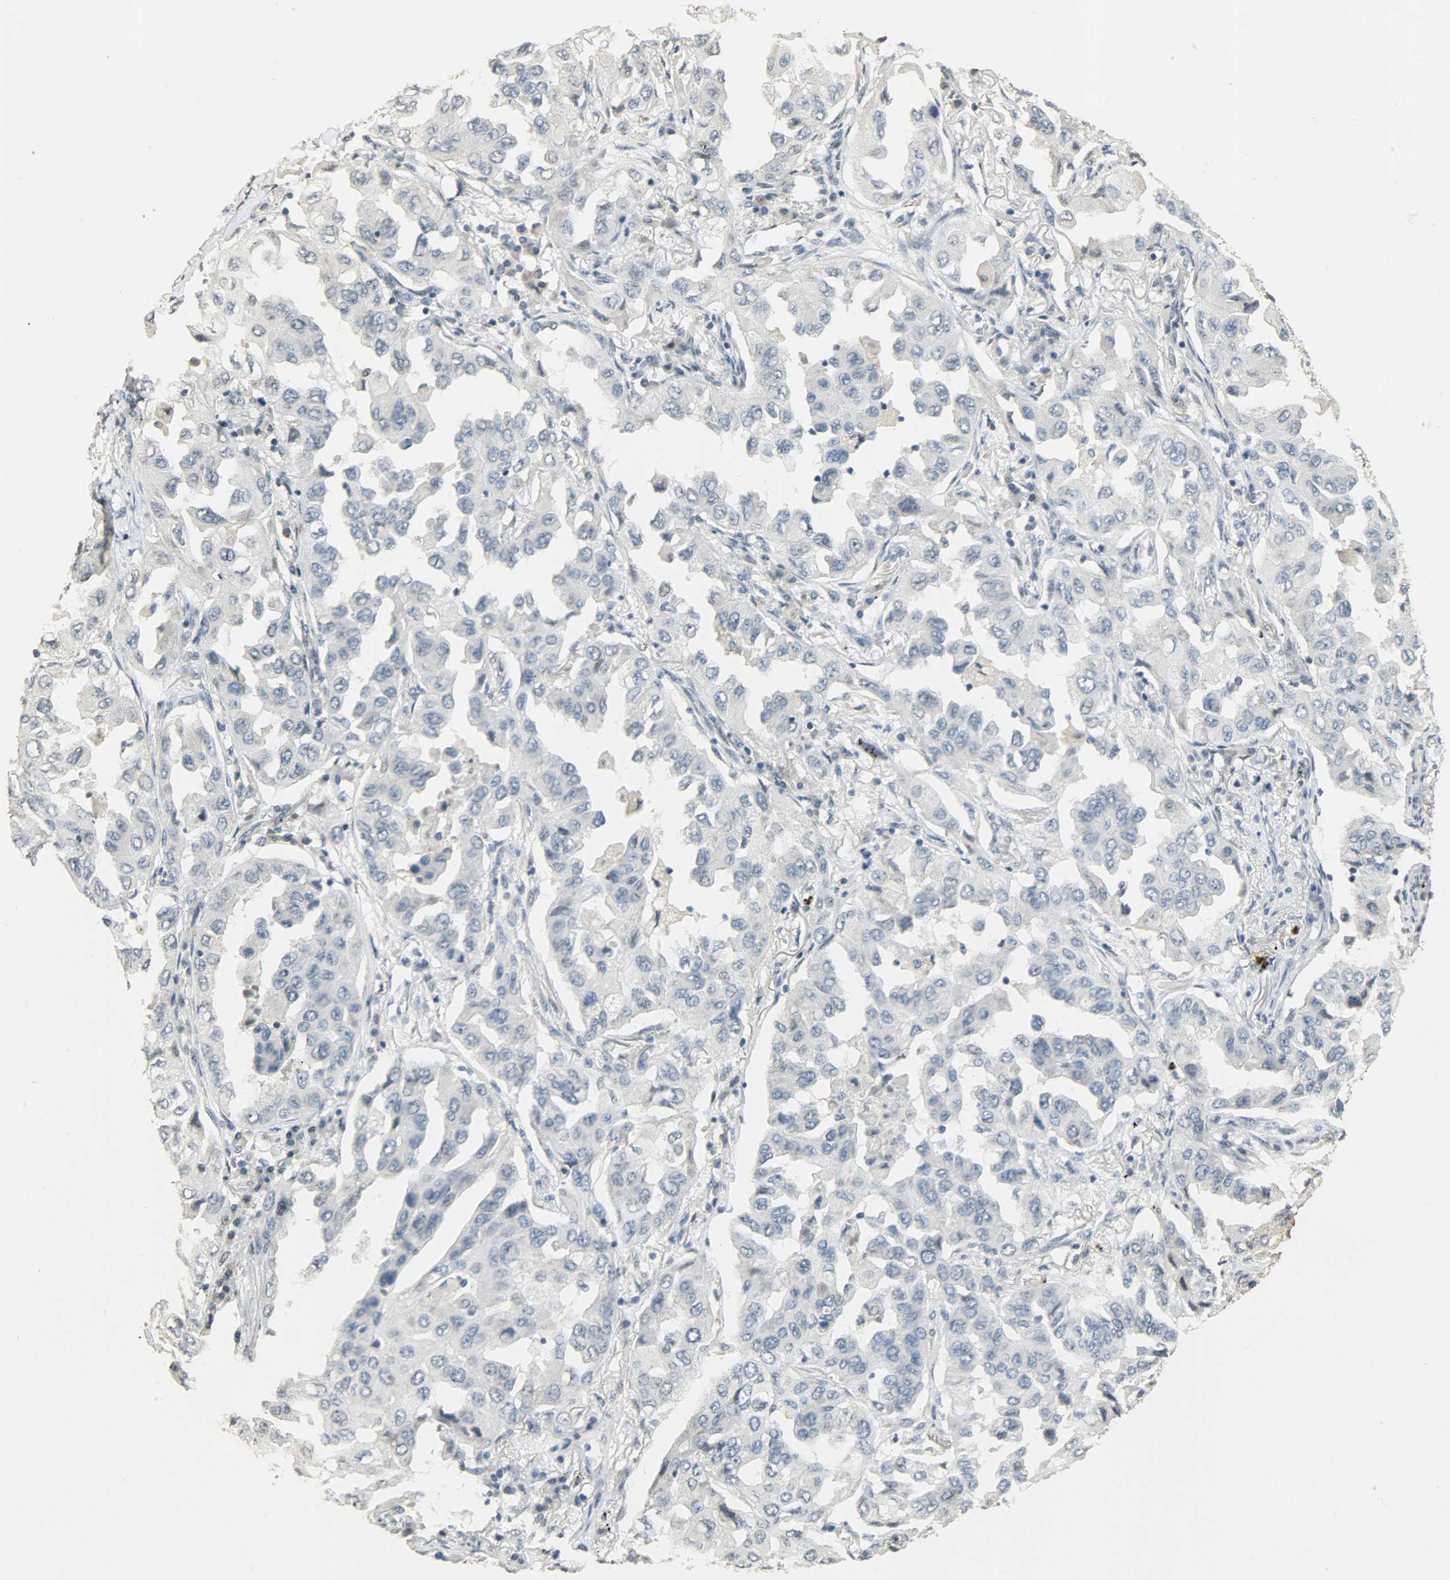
{"staining": {"intensity": "negative", "quantity": "none", "location": "none"}, "tissue": "lung cancer", "cell_type": "Tumor cells", "image_type": "cancer", "snomed": [{"axis": "morphology", "description": "Adenocarcinoma, NOS"}, {"axis": "topography", "description": "Lung"}], "caption": "IHC of lung adenocarcinoma reveals no positivity in tumor cells. (DAB IHC, high magnification).", "gene": "DNAJB6", "patient": {"sex": "female", "age": 65}}